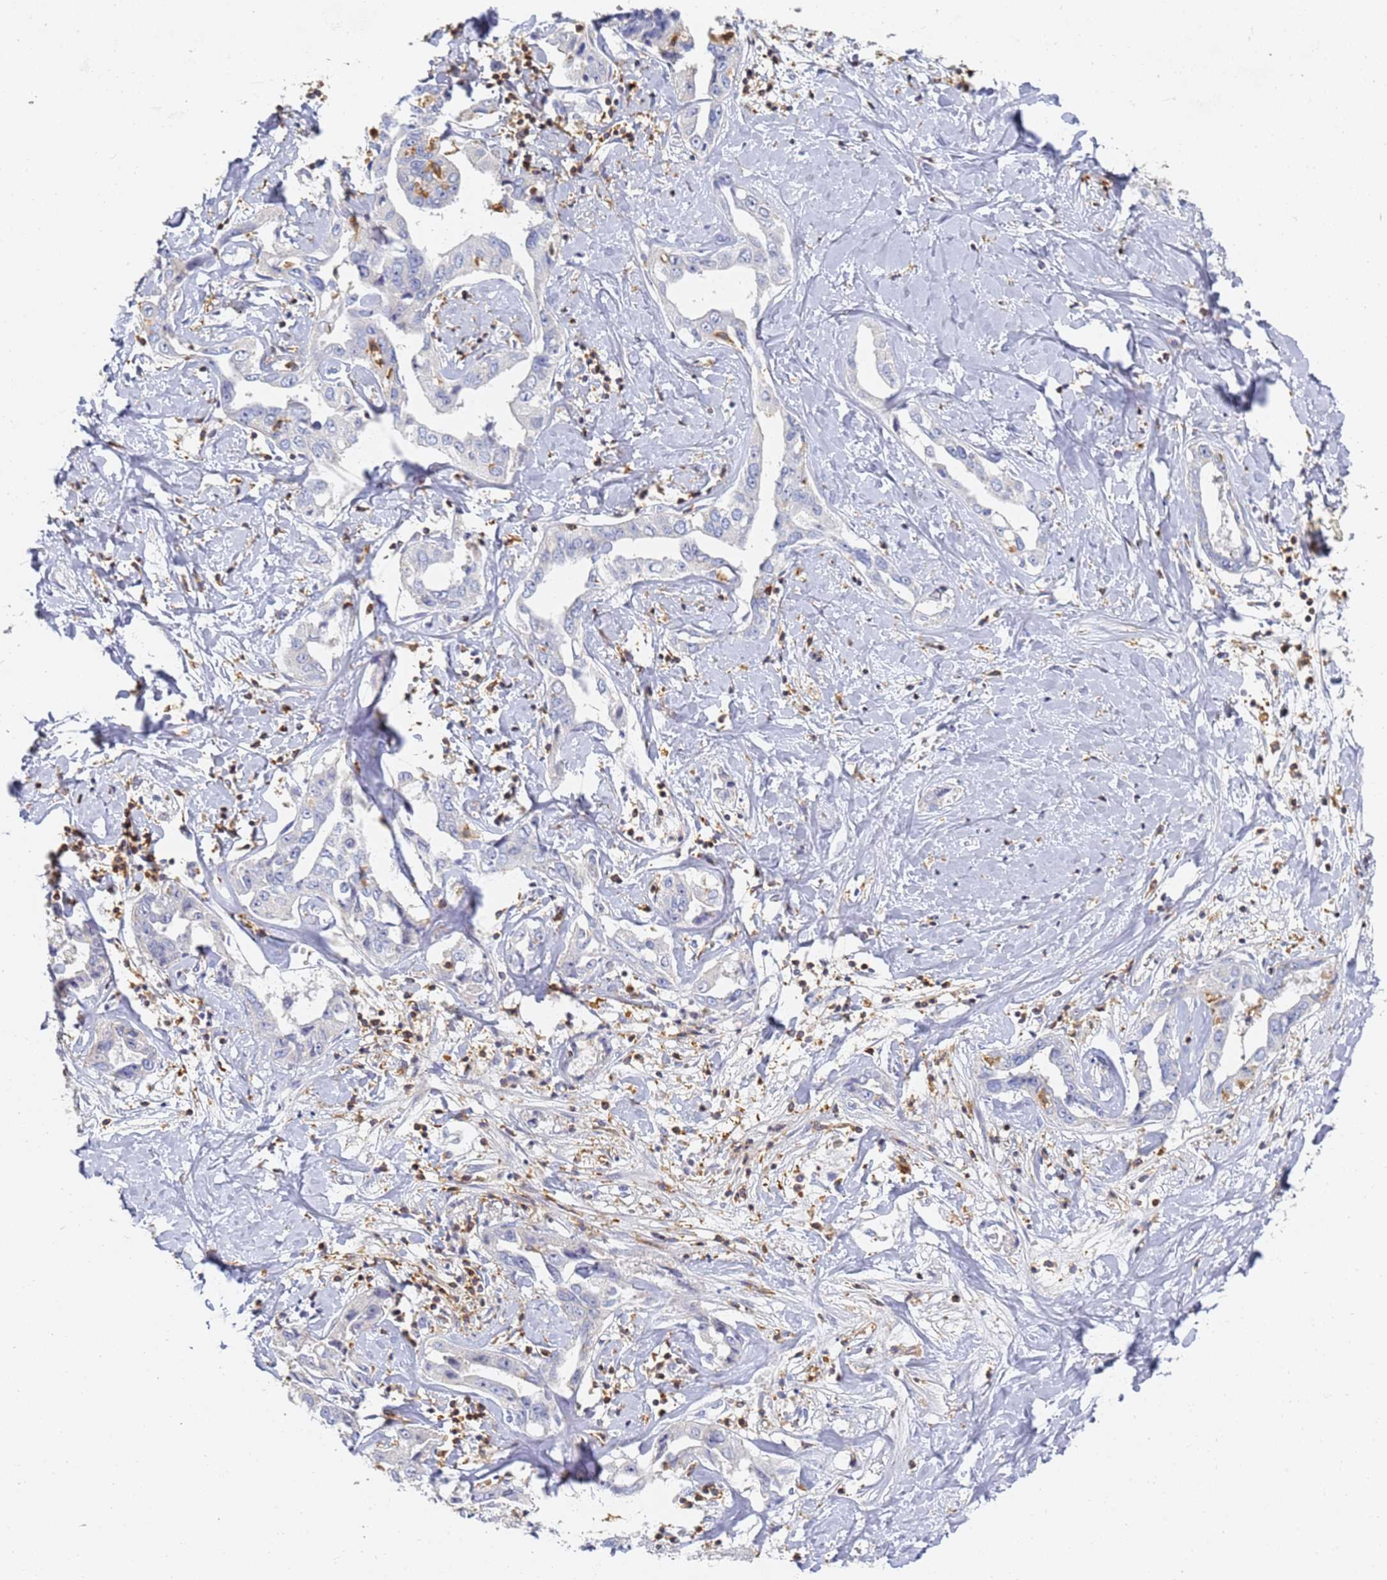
{"staining": {"intensity": "negative", "quantity": "none", "location": "none"}, "tissue": "liver cancer", "cell_type": "Tumor cells", "image_type": "cancer", "snomed": [{"axis": "morphology", "description": "Cholangiocarcinoma"}, {"axis": "topography", "description": "Liver"}], "caption": "This is an immunohistochemistry micrograph of human cholangiocarcinoma (liver). There is no staining in tumor cells.", "gene": "BIN2", "patient": {"sex": "male", "age": 59}}